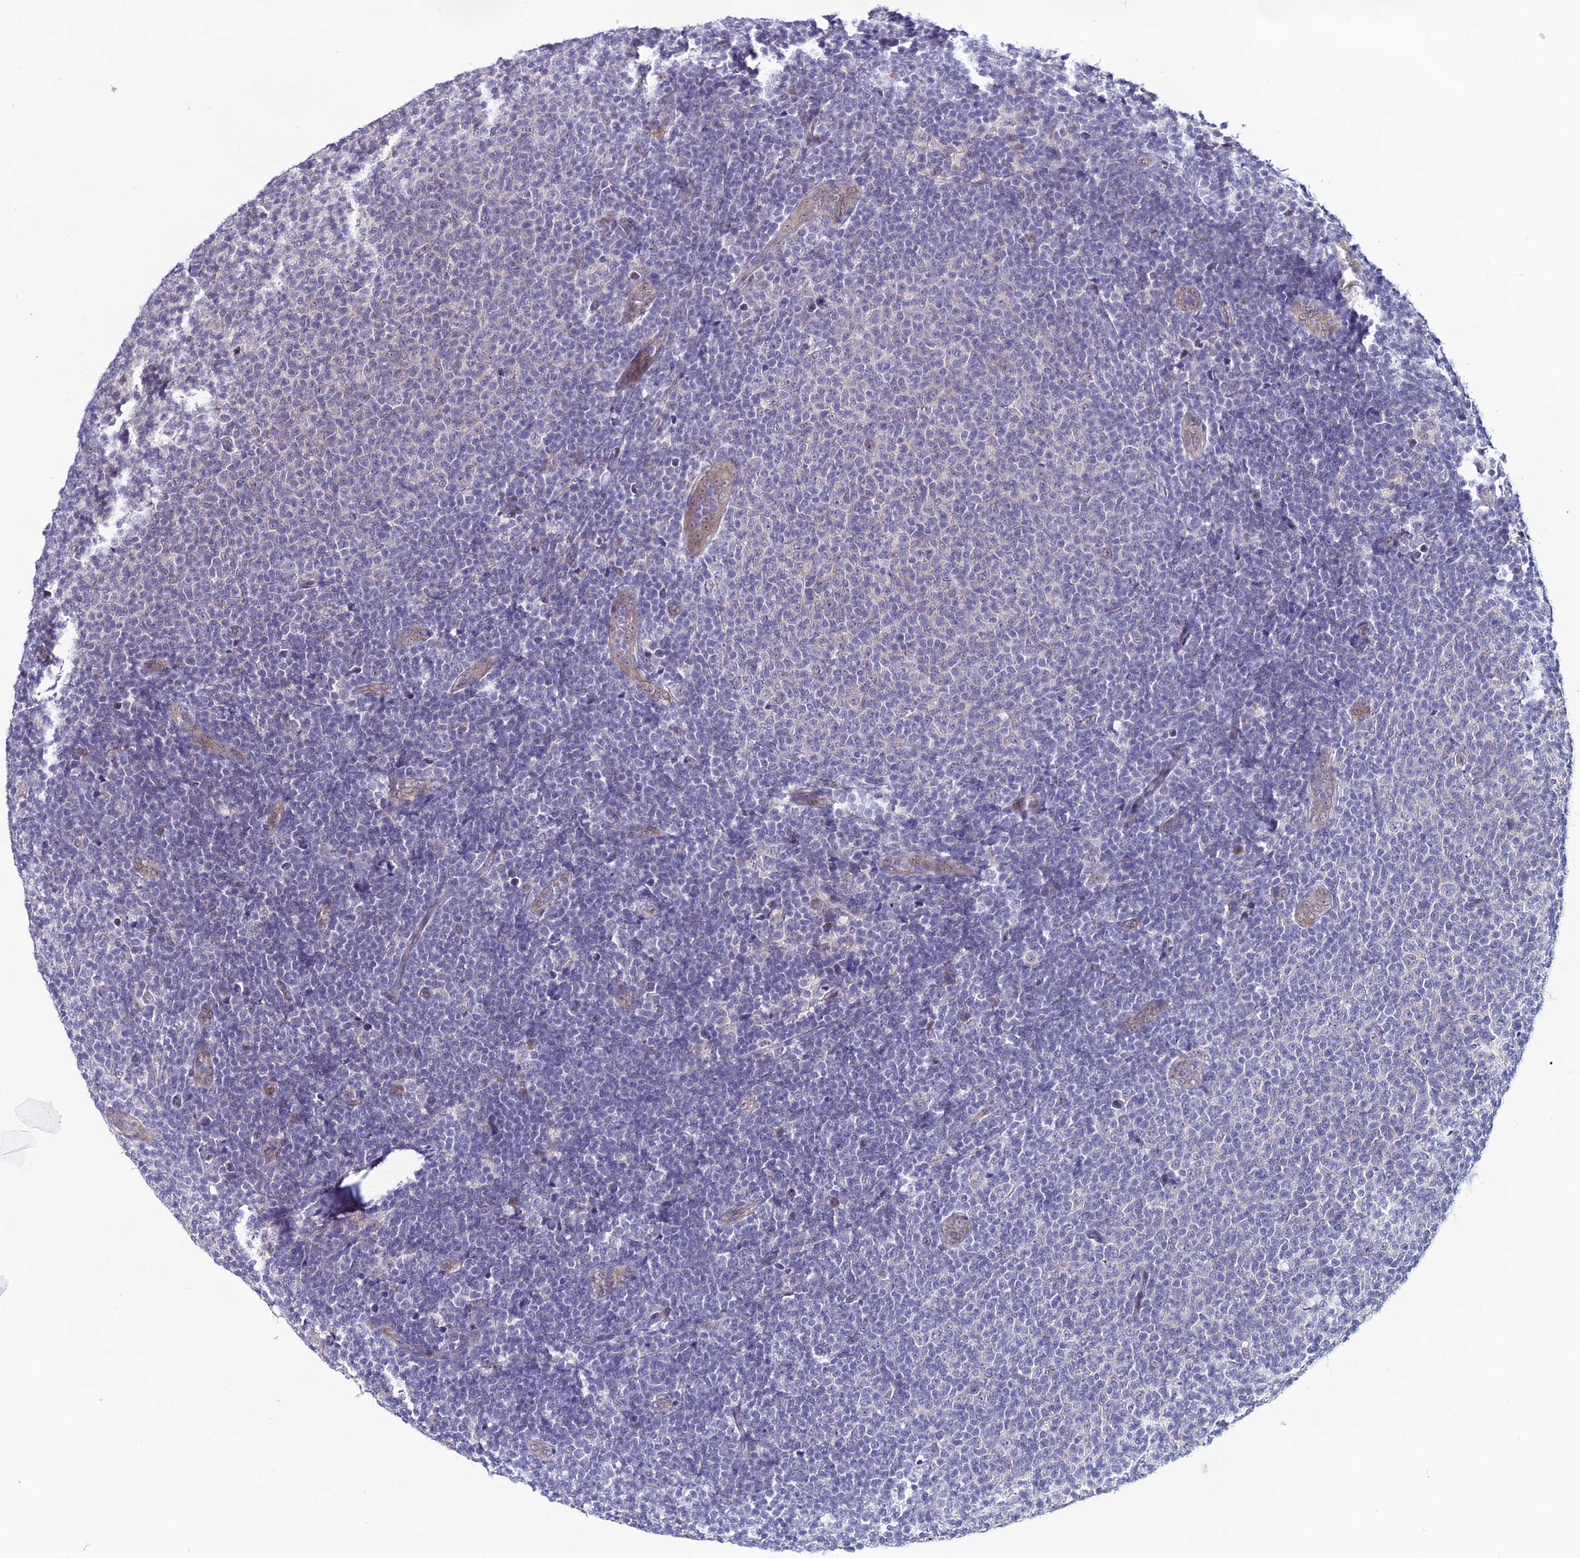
{"staining": {"intensity": "negative", "quantity": "none", "location": "none"}, "tissue": "lymphoma", "cell_type": "Tumor cells", "image_type": "cancer", "snomed": [{"axis": "morphology", "description": "Malignant lymphoma, non-Hodgkin's type, Low grade"}, {"axis": "topography", "description": "Lymph node"}], "caption": "Histopathology image shows no significant protein staining in tumor cells of low-grade malignant lymphoma, non-Hodgkin's type.", "gene": "FZD8", "patient": {"sex": "male", "age": 66}}